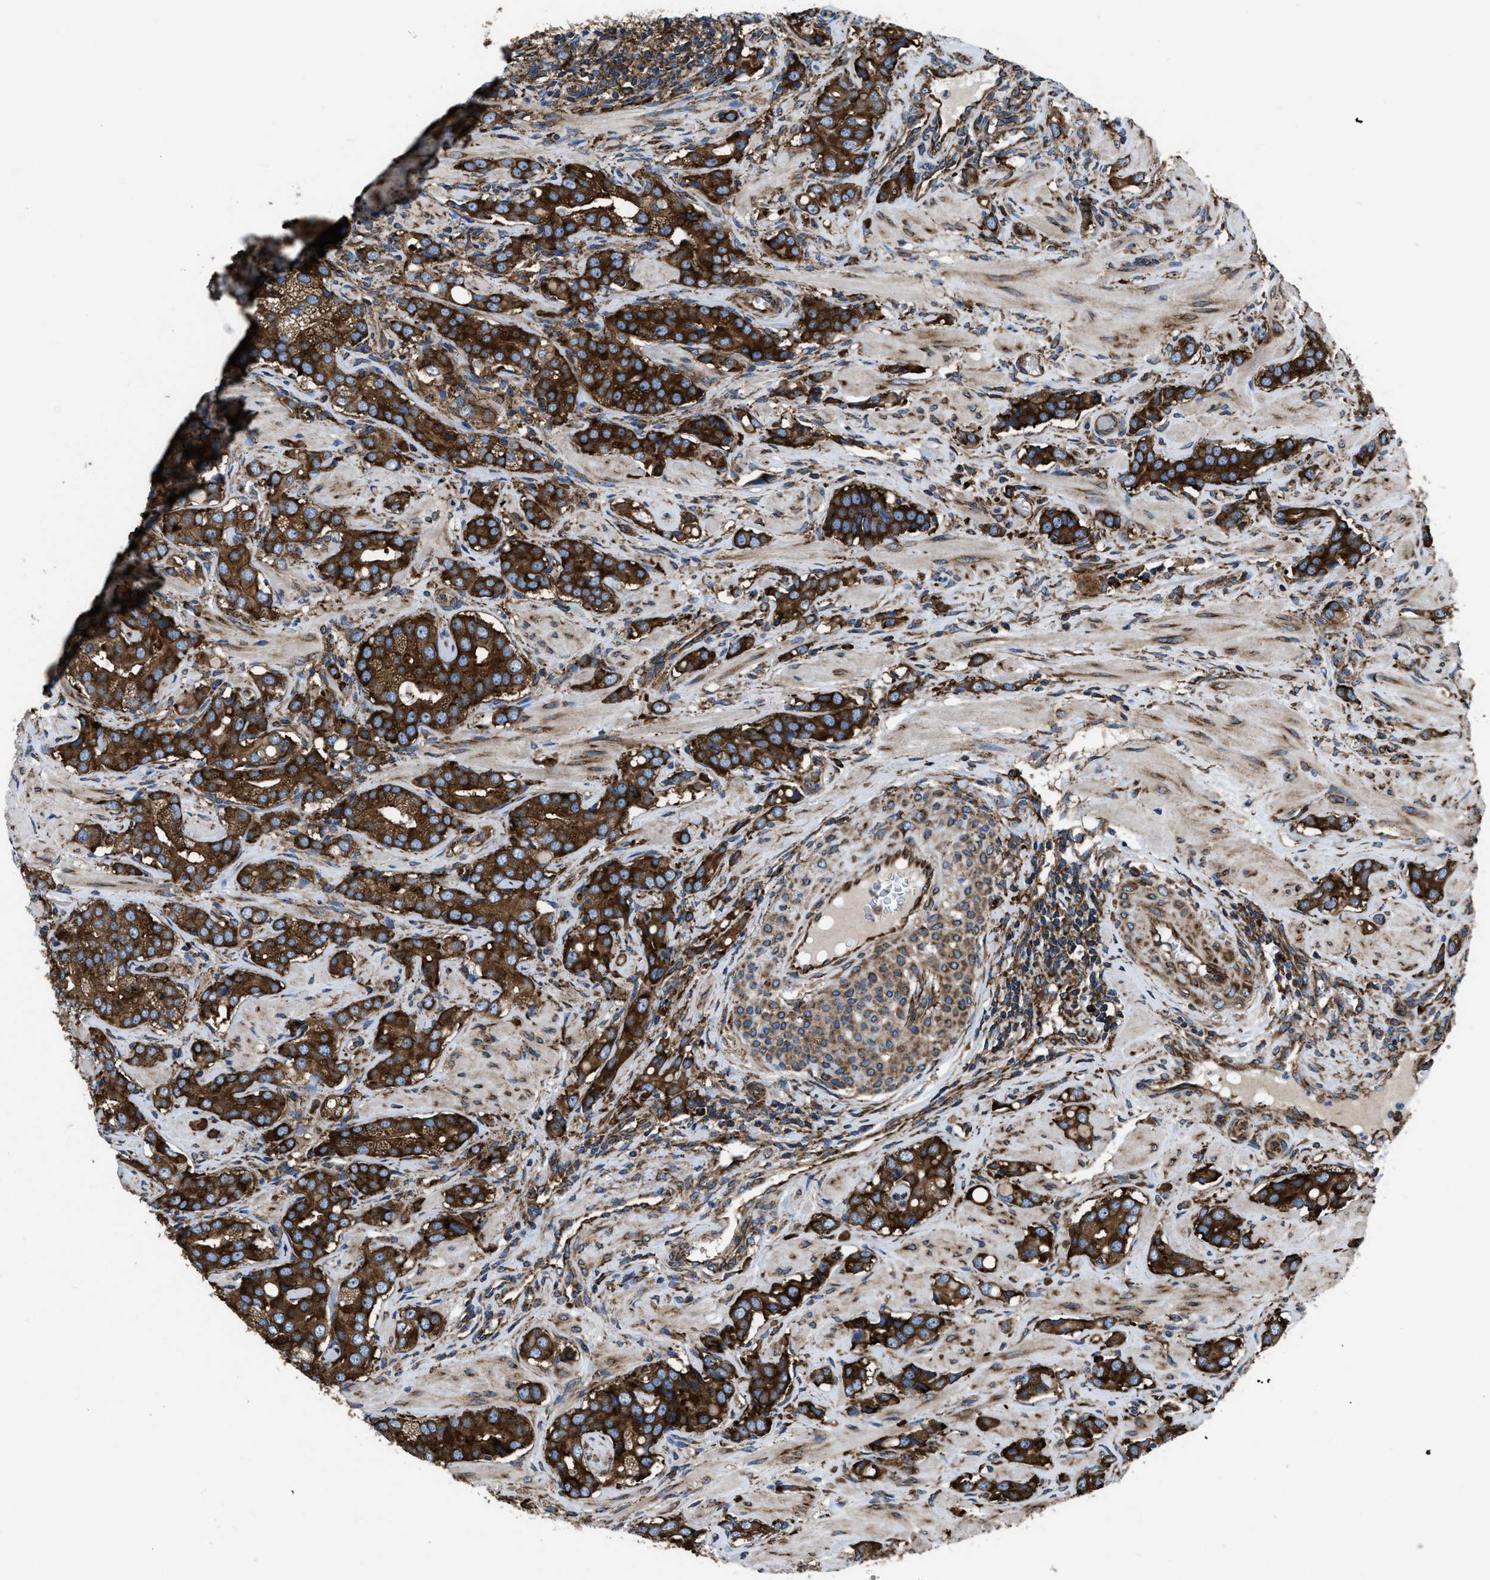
{"staining": {"intensity": "moderate", "quantity": ">75%", "location": "cytoplasmic/membranous"}, "tissue": "prostate cancer", "cell_type": "Tumor cells", "image_type": "cancer", "snomed": [{"axis": "morphology", "description": "Adenocarcinoma, High grade"}, {"axis": "topography", "description": "Prostate"}], "caption": "Prostate cancer (adenocarcinoma (high-grade)) stained with immunohistochemistry (IHC) exhibits moderate cytoplasmic/membranous positivity in approximately >75% of tumor cells. Nuclei are stained in blue.", "gene": "CAPRIN1", "patient": {"sex": "male", "age": 52}}